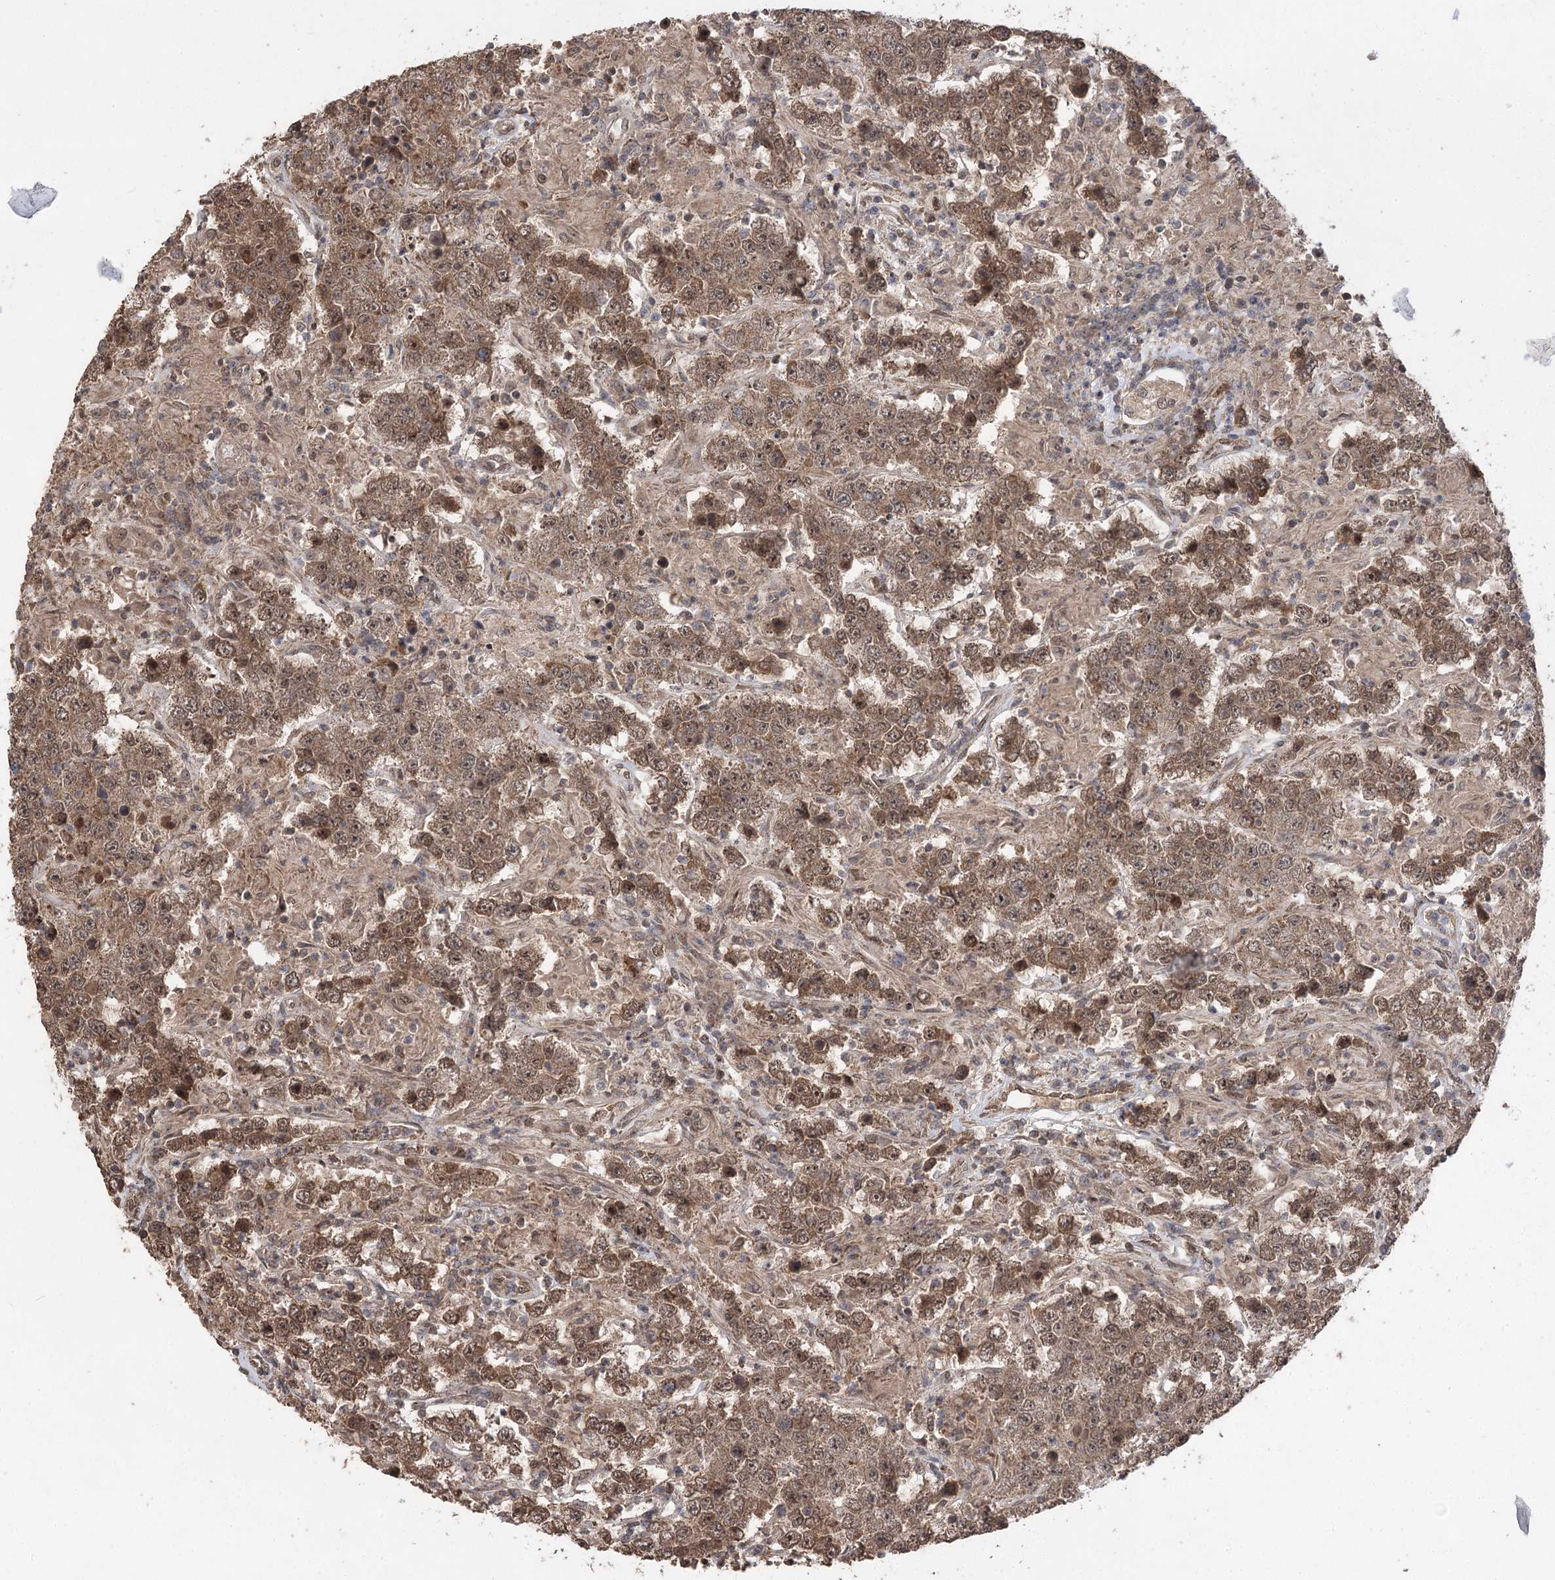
{"staining": {"intensity": "moderate", "quantity": ">75%", "location": "cytoplasmic/membranous,nuclear"}, "tissue": "testis cancer", "cell_type": "Tumor cells", "image_type": "cancer", "snomed": [{"axis": "morphology", "description": "Normal tissue, NOS"}, {"axis": "morphology", "description": "Urothelial carcinoma, High grade"}, {"axis": "morphology", "description": "Seminoma, NOS"}, {"axis": "morphology", "description": "Carcinoma, Embryonal, NOS"}, {"axis": "topography", "description": "Urinary bladder"}, {"axis": "topography", "description": "Testis"}], "caption": "This photomicrograph displays immunohistochemistry staining of human testis cancer (seminoma), with medium moderate cytoplasmic/membranous and nuclear staining in about >75% of tumor cells.", "gene": "TENM2", "patient": {"sex": "male", "age": 41}}